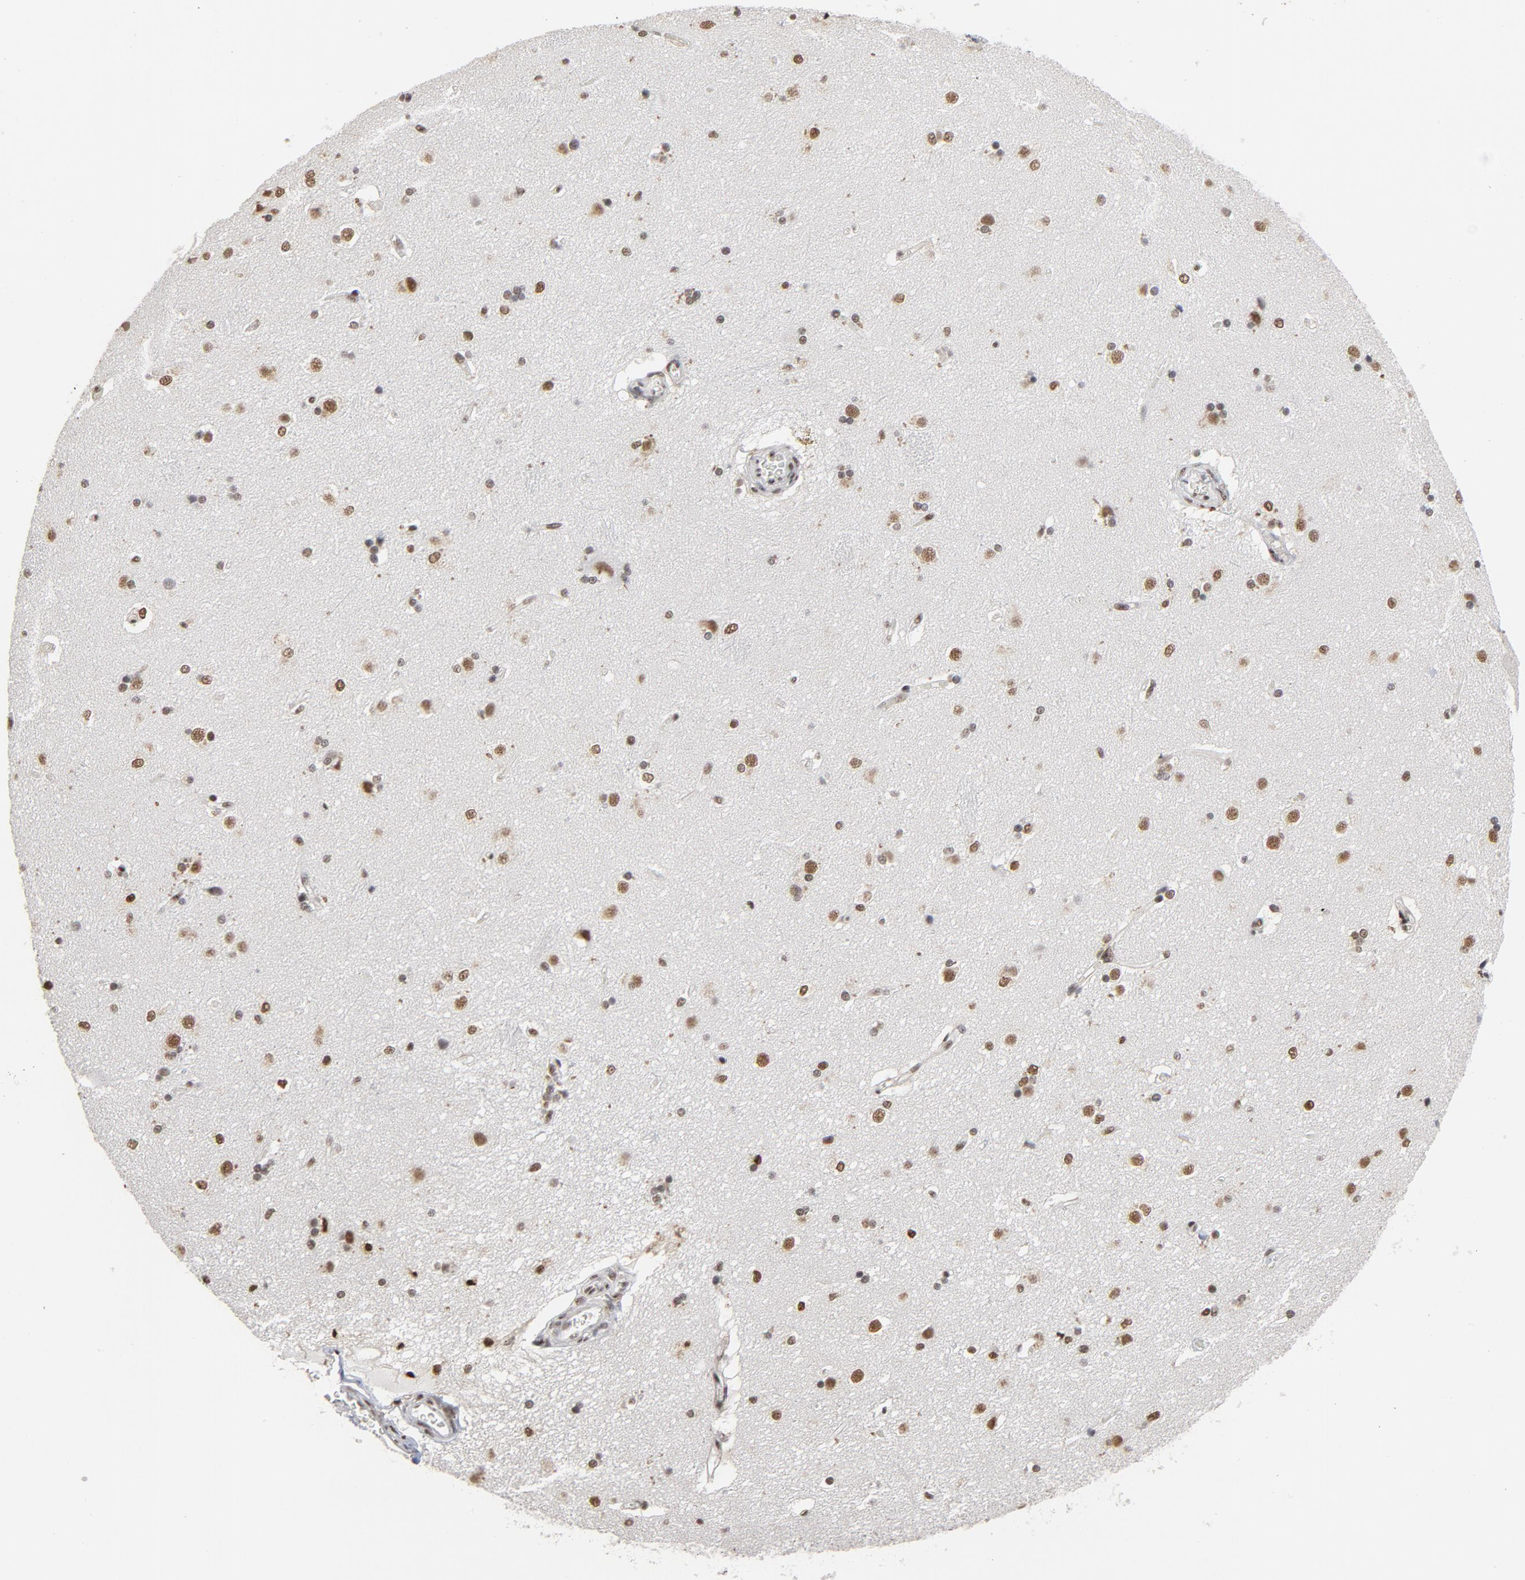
{"staining": {"intensity": "strong", "quantity": ">75%", "location": "nuclear"}, "tissue": "caudate", "cell_type": "Glial cells", "image_type": "normal", "snomed": [{"axis": "morphology", "description": "Normal tissue, NOS"}, {"axis": "topography", "description": "Lateral ventricle wall"}], "caption": "Glial cells display high levels of strong nuclear expression in about >75% of cells in benign caudate. (DAB (3,3'-diaminobenzidine) IHC, brown staining for protein, blue staining for nuclei).", "gene": "MRE11", "patient": {"sex": "female", "age": 19}}